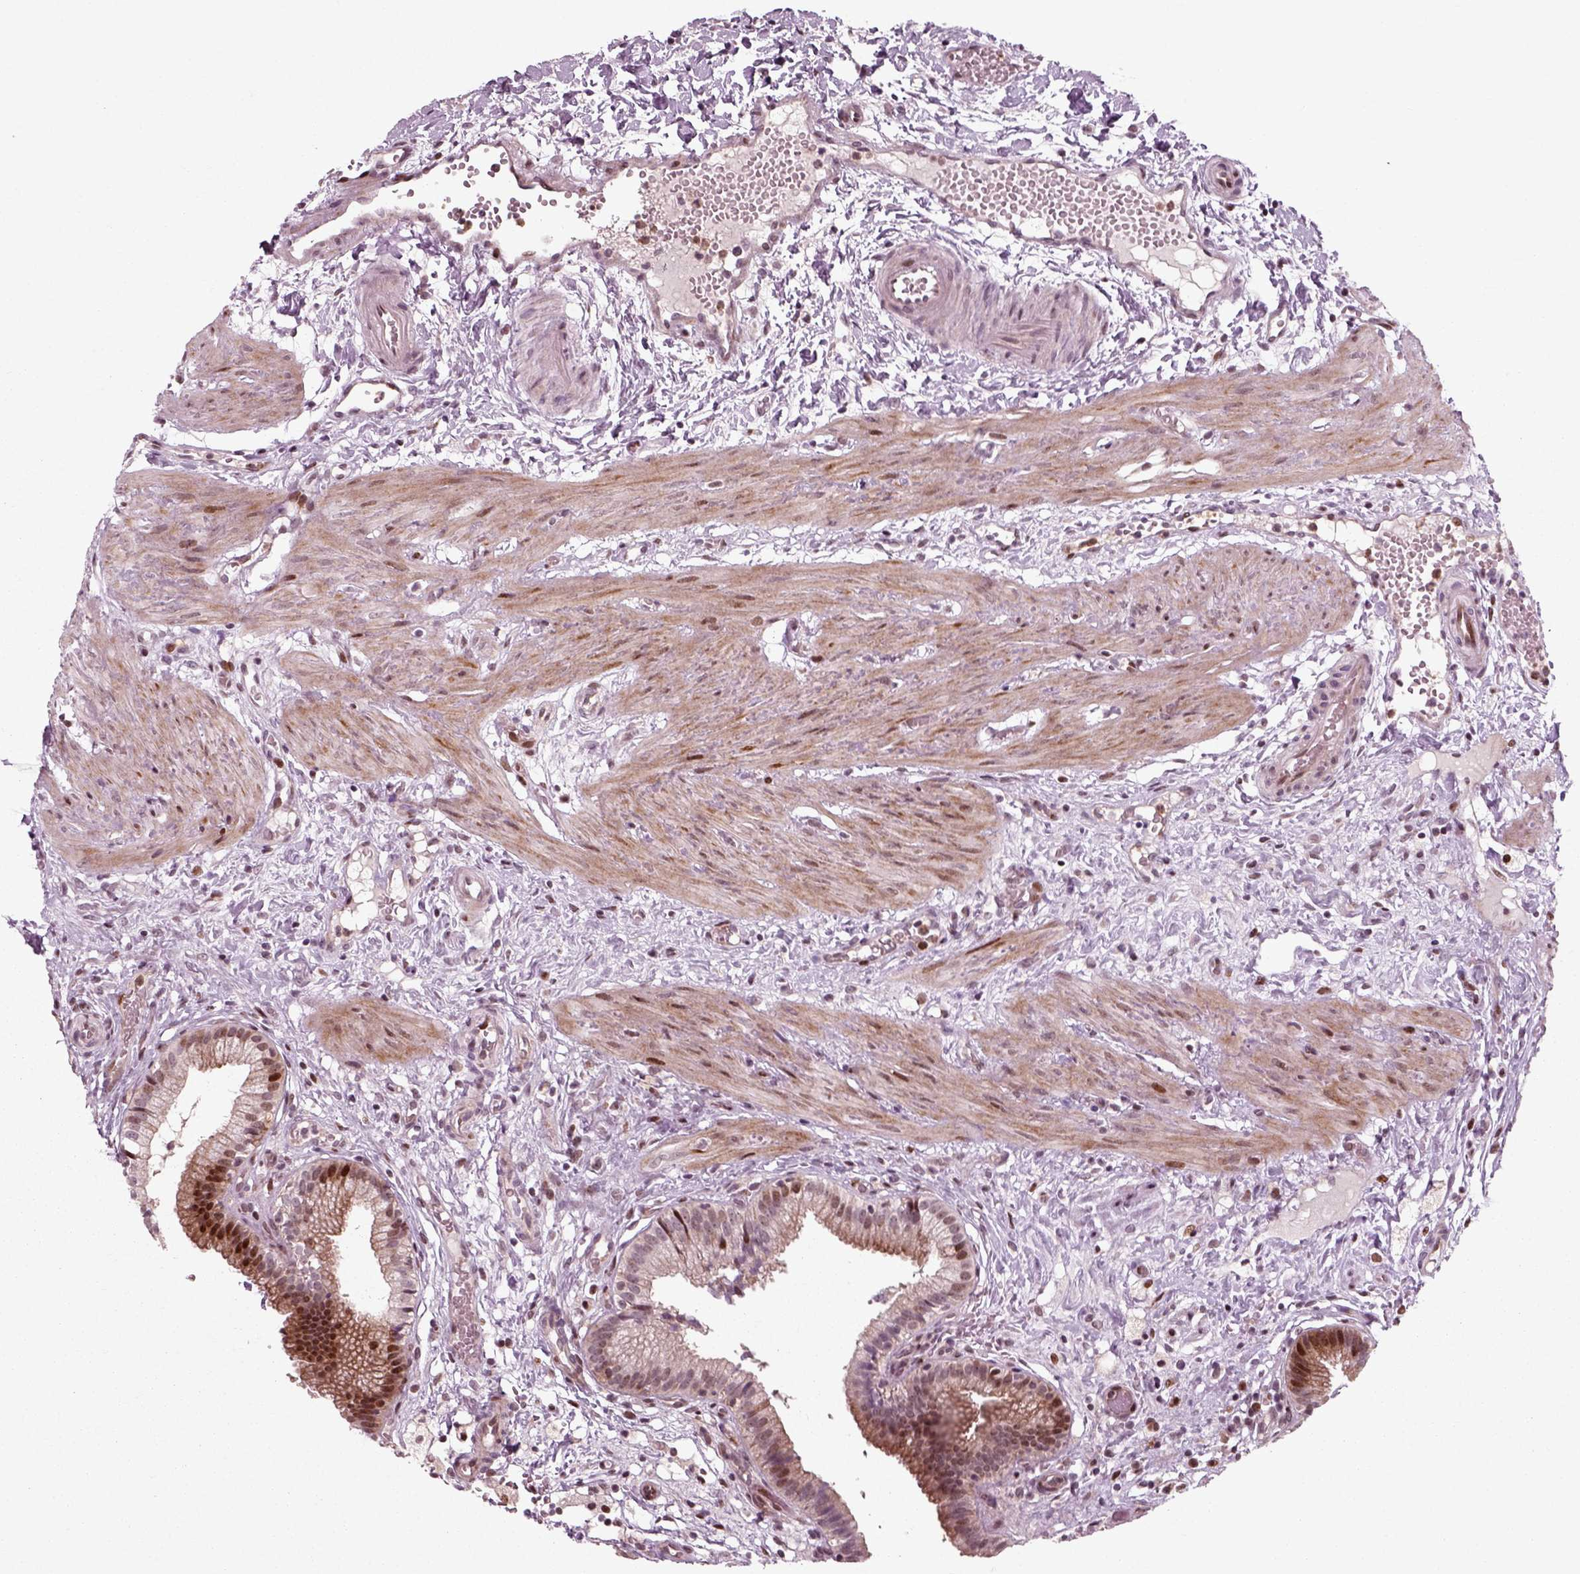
{"staining": {"intensity": "strong", "quantity": "25%-75%", "location": "cytoplasmic/membranous,nuclear"}, "tissue": "gallbladder", "cell_type": "Glandular cells", "image_type": "normal", "snomed": [{"axis": "morphology", "description": "Normal tissue, NOS"}, {"axis": "topography", "description": "Gallbladder"}], "caption": "The immunohistochemical stain labels strong cytoplasmic/membranous,nuclear expression in glandular cells of benign gallbladder. The protein is stained brown, and the nuclei are stained in blue (DAB IHC with brightfield microscopy, high magnification).", "gene": "CDC14A", "patient": {"sex": "female", "age": 24}}